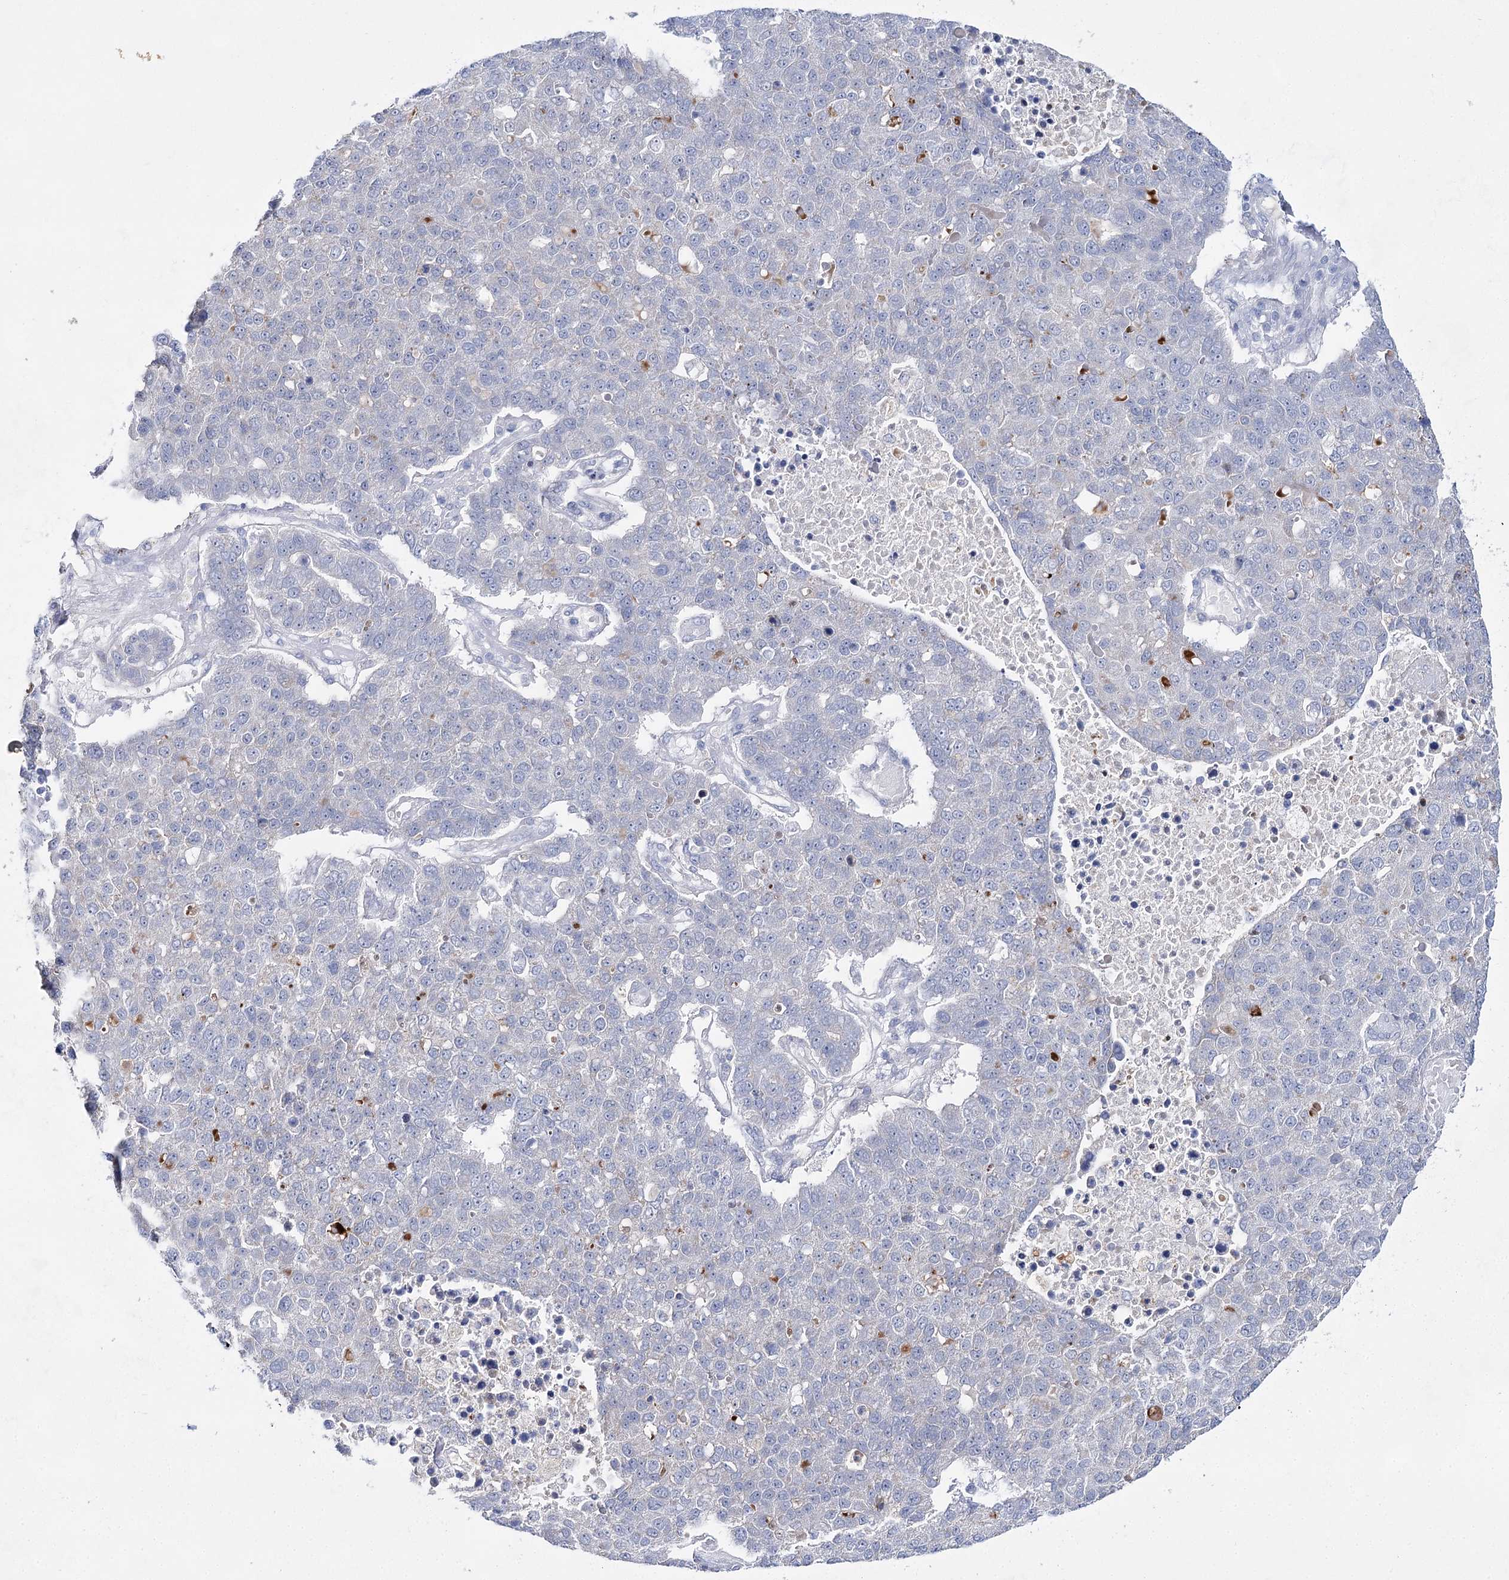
{"staining": {"intensity": "negative", "quantity": "none", "location": "none"}, "tissue": "pancreatic cancer", "cell_type": "Tumor cells", "image_type": "cancer", "snomed": [{"axis": "morphology", "description": "Adenocarcinoma, NOS"}, {"axis": "topography", "description": "Pancreas"}], "caption": "The image shows no staining of tumor cells in pancreatic adenocarcinoma. The staining is performed using DAB brown chromogen with nuclei counter-stained in using hematoxylin.", "gene": "BPHL", "patient": {"sex": "female", "age": 61}}